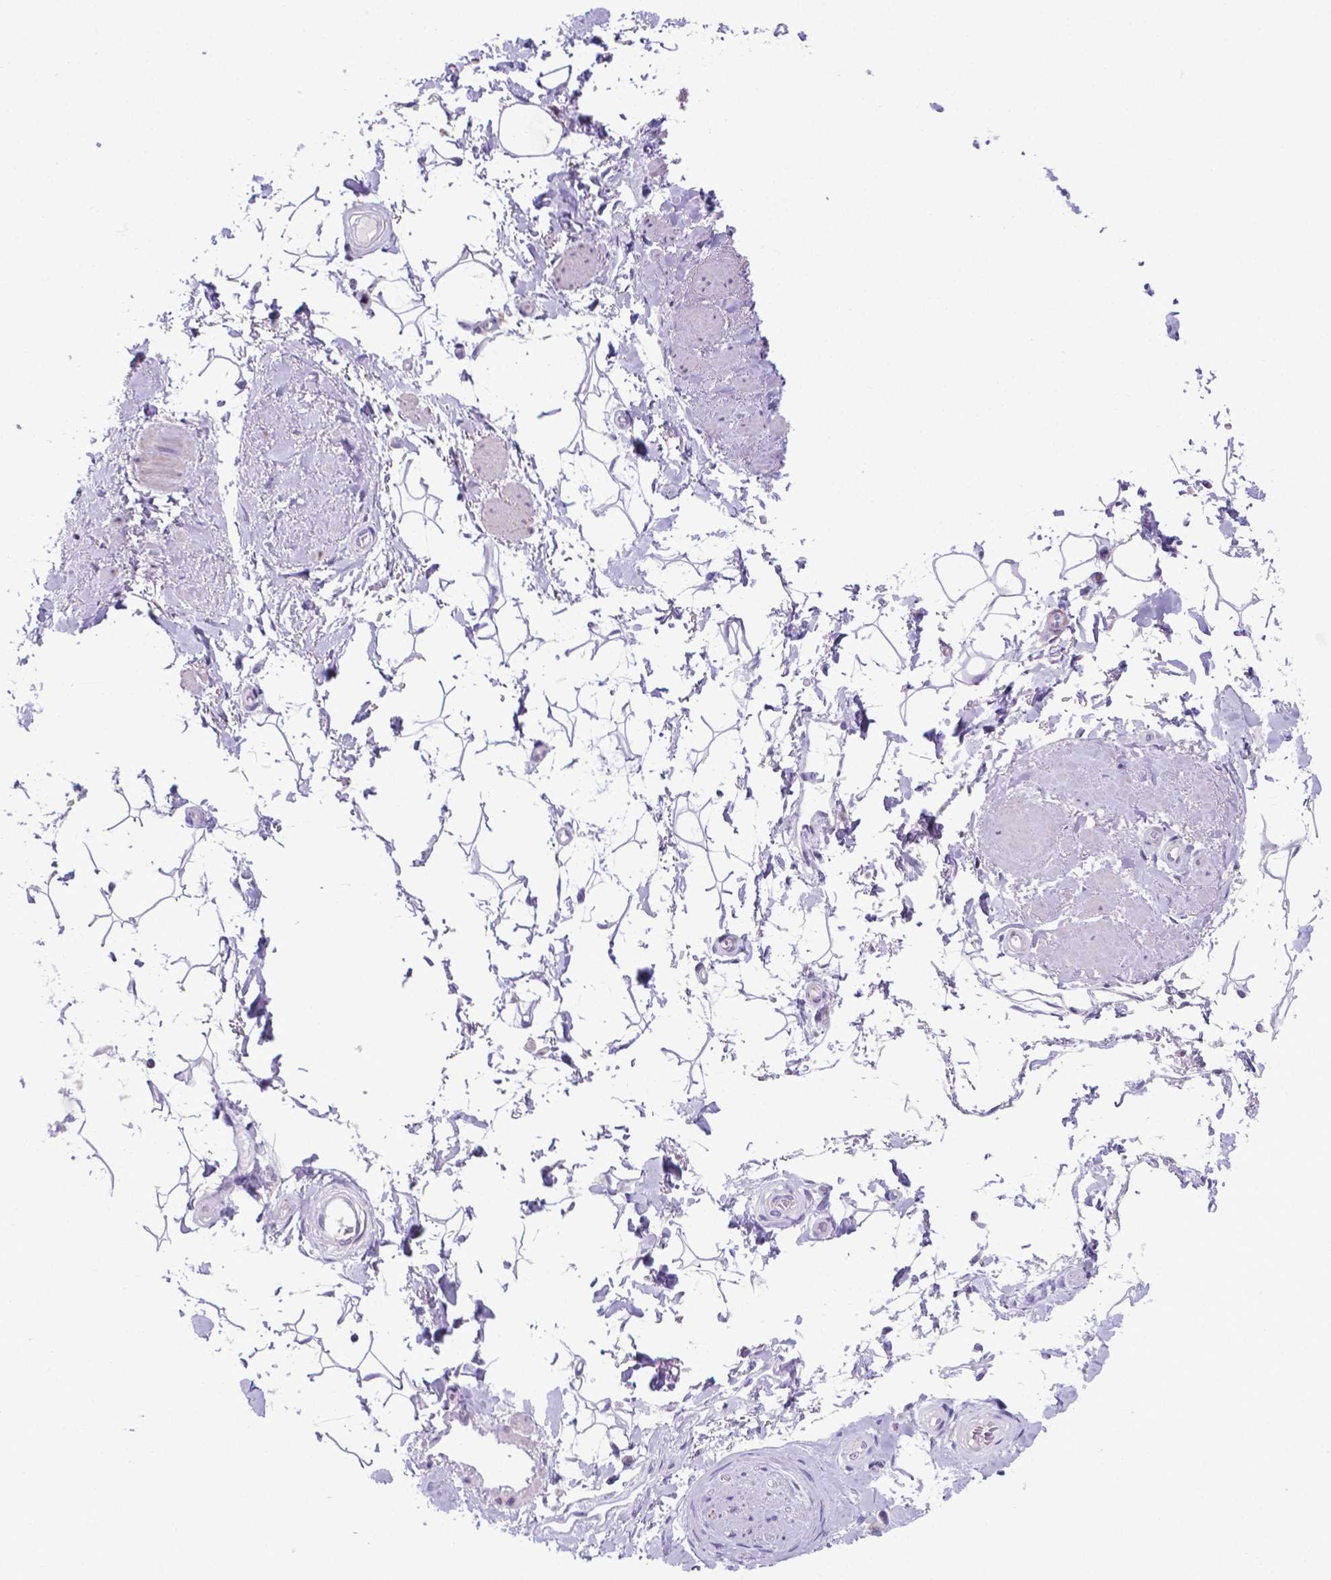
{"staining": {"intensity": "negative", "quantity": "none", "location": "none"}, "tissue": "adipose tissue", "cell_type": "Adipocytes", "image_type": "normal", "snomed": [{"axis": "morphology", "description": "Normal tissue, NOS"}, {"axis": "topography", "description": "Anal"}, {"axis": "topography", "description": "Peripheral nerve tissue"}], "caption": "The image displays no staining of adipocytes in normal adipose tissue.", "gene": "POU3F3", "patient": {"sex": "male", "age": 51}}